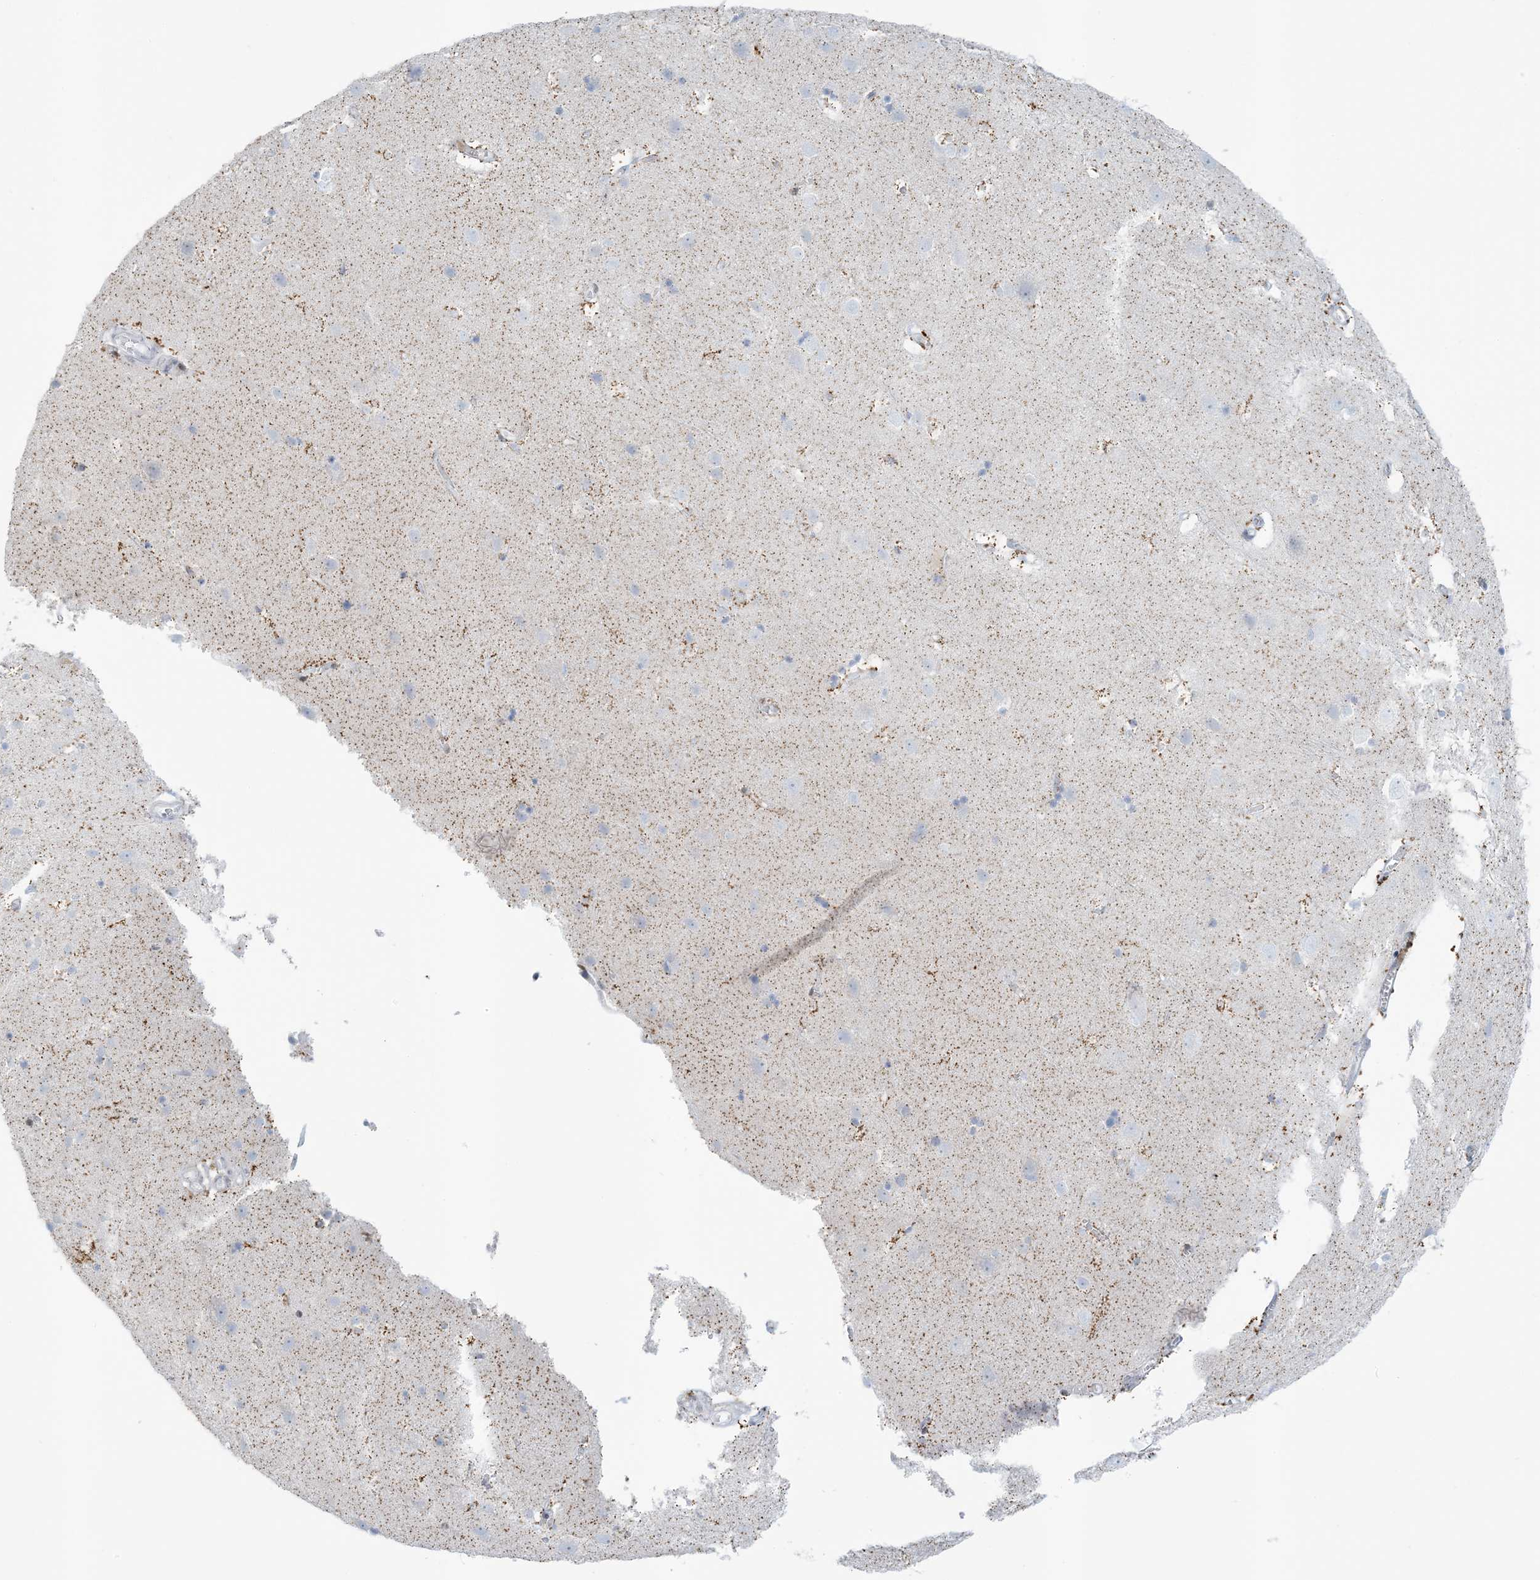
{"staining": {"intensity": "negative", "quantity": "none", "location": "none"}, "tissue": "cerebral cortex", "cell_type": "Endothelial cells", "image_type": "normal", "snomed": [{"axis": "morphology", "description": "Normal tissue, NOS"}, {"axis": "topography", "description": "Cerebral cortex"}], "caption": "IHC of benign human cerebral cortex demonstrates no positivity in endothelial cells.", "gene": "ZDHHC4", "patient": {"sex": "male", "age": 54}}